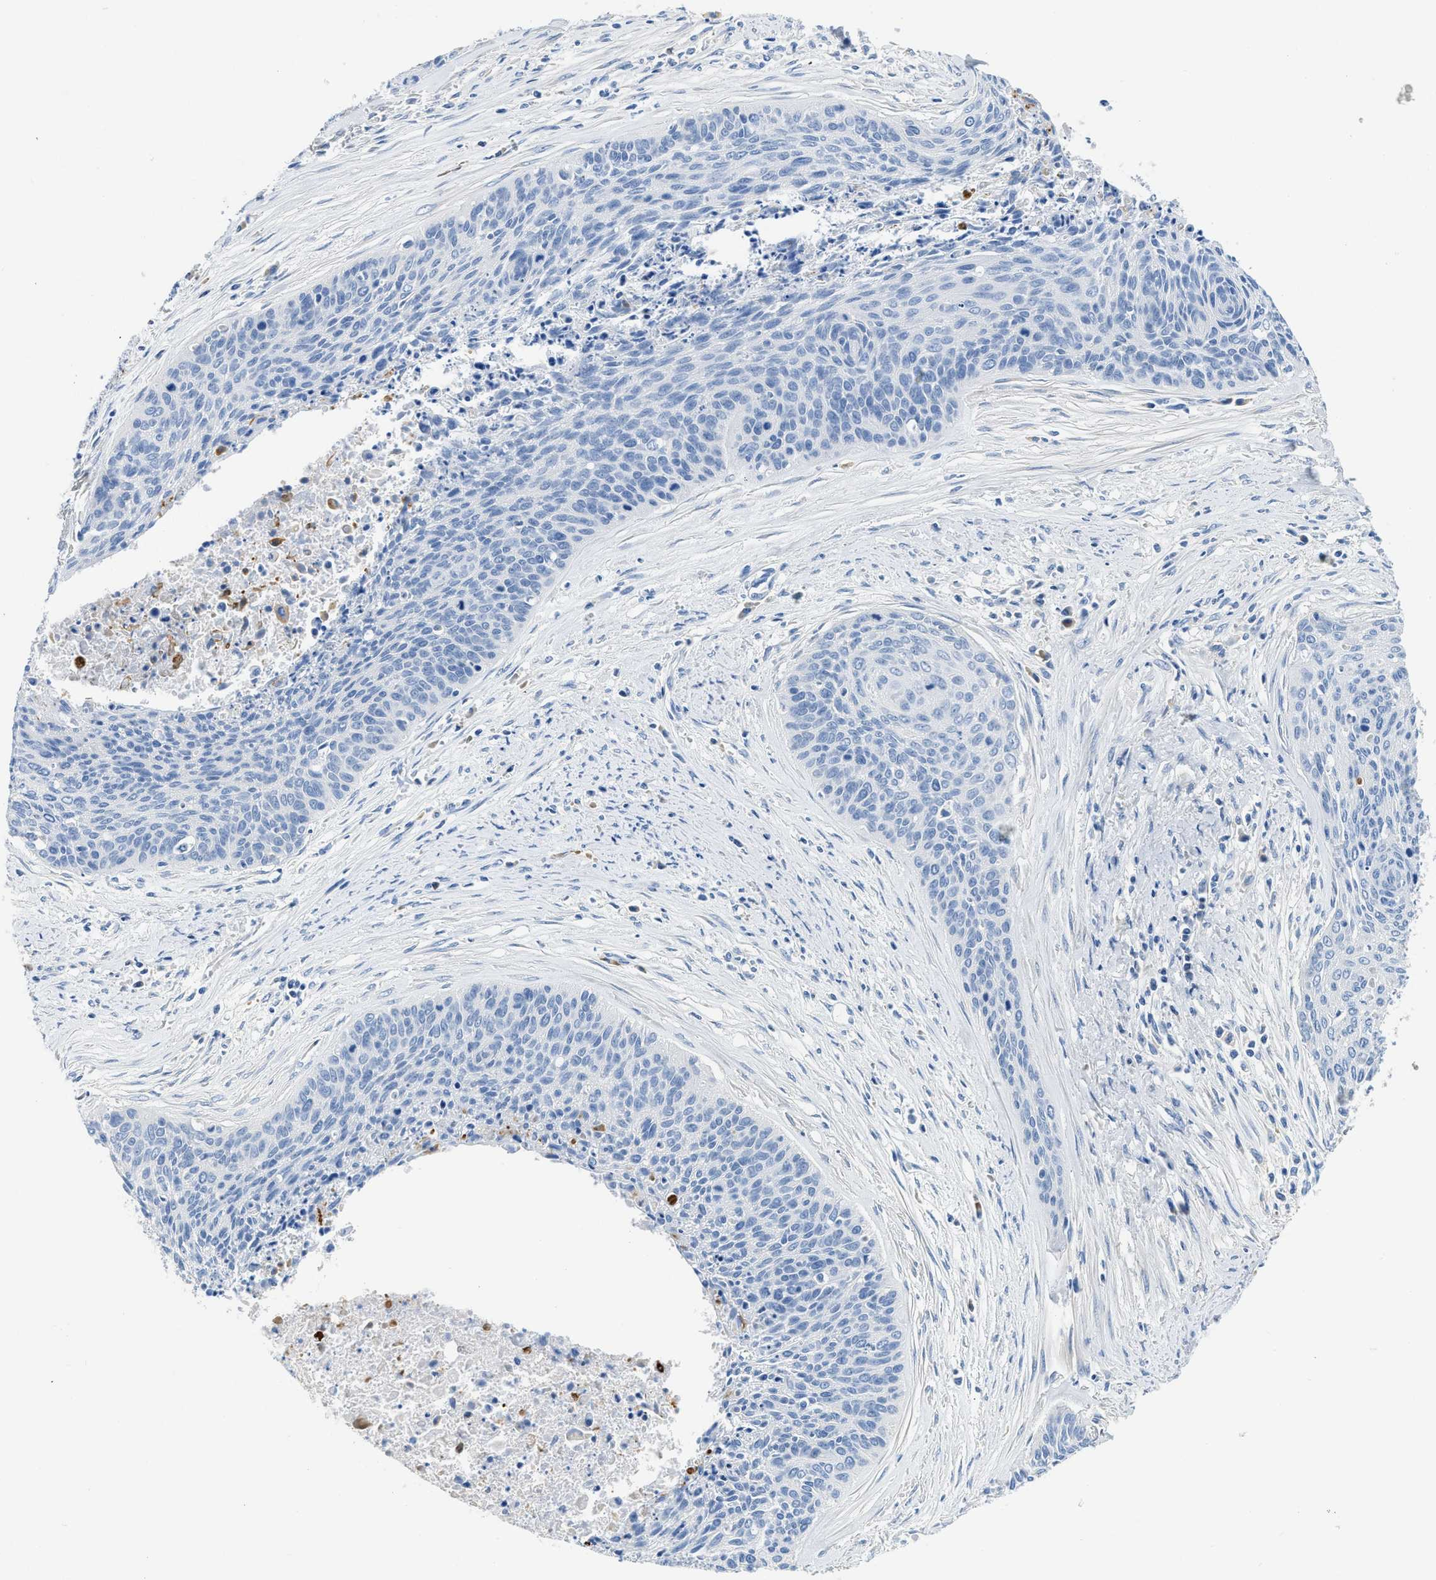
{"staining": {"intensity": "negative", "quantity": "none", "location": "none"}, "tissue": "cervical cancer", "cell_type": "Tumor cells", "image_type": "cancer", "snomed": [{"axis": "morphology", "description": "Squamous cell carcinoma, NOS"}, {"axis": "topography", "description": "Cervix"}], "caption": "A high-resolution photomicrograph shows IHC staining of squamous cell carcinoma (cervical), which exhibits no significant positivity in tumor cells.", "gene": "C1S", "patient": {"sex": "female", "age": 55}}